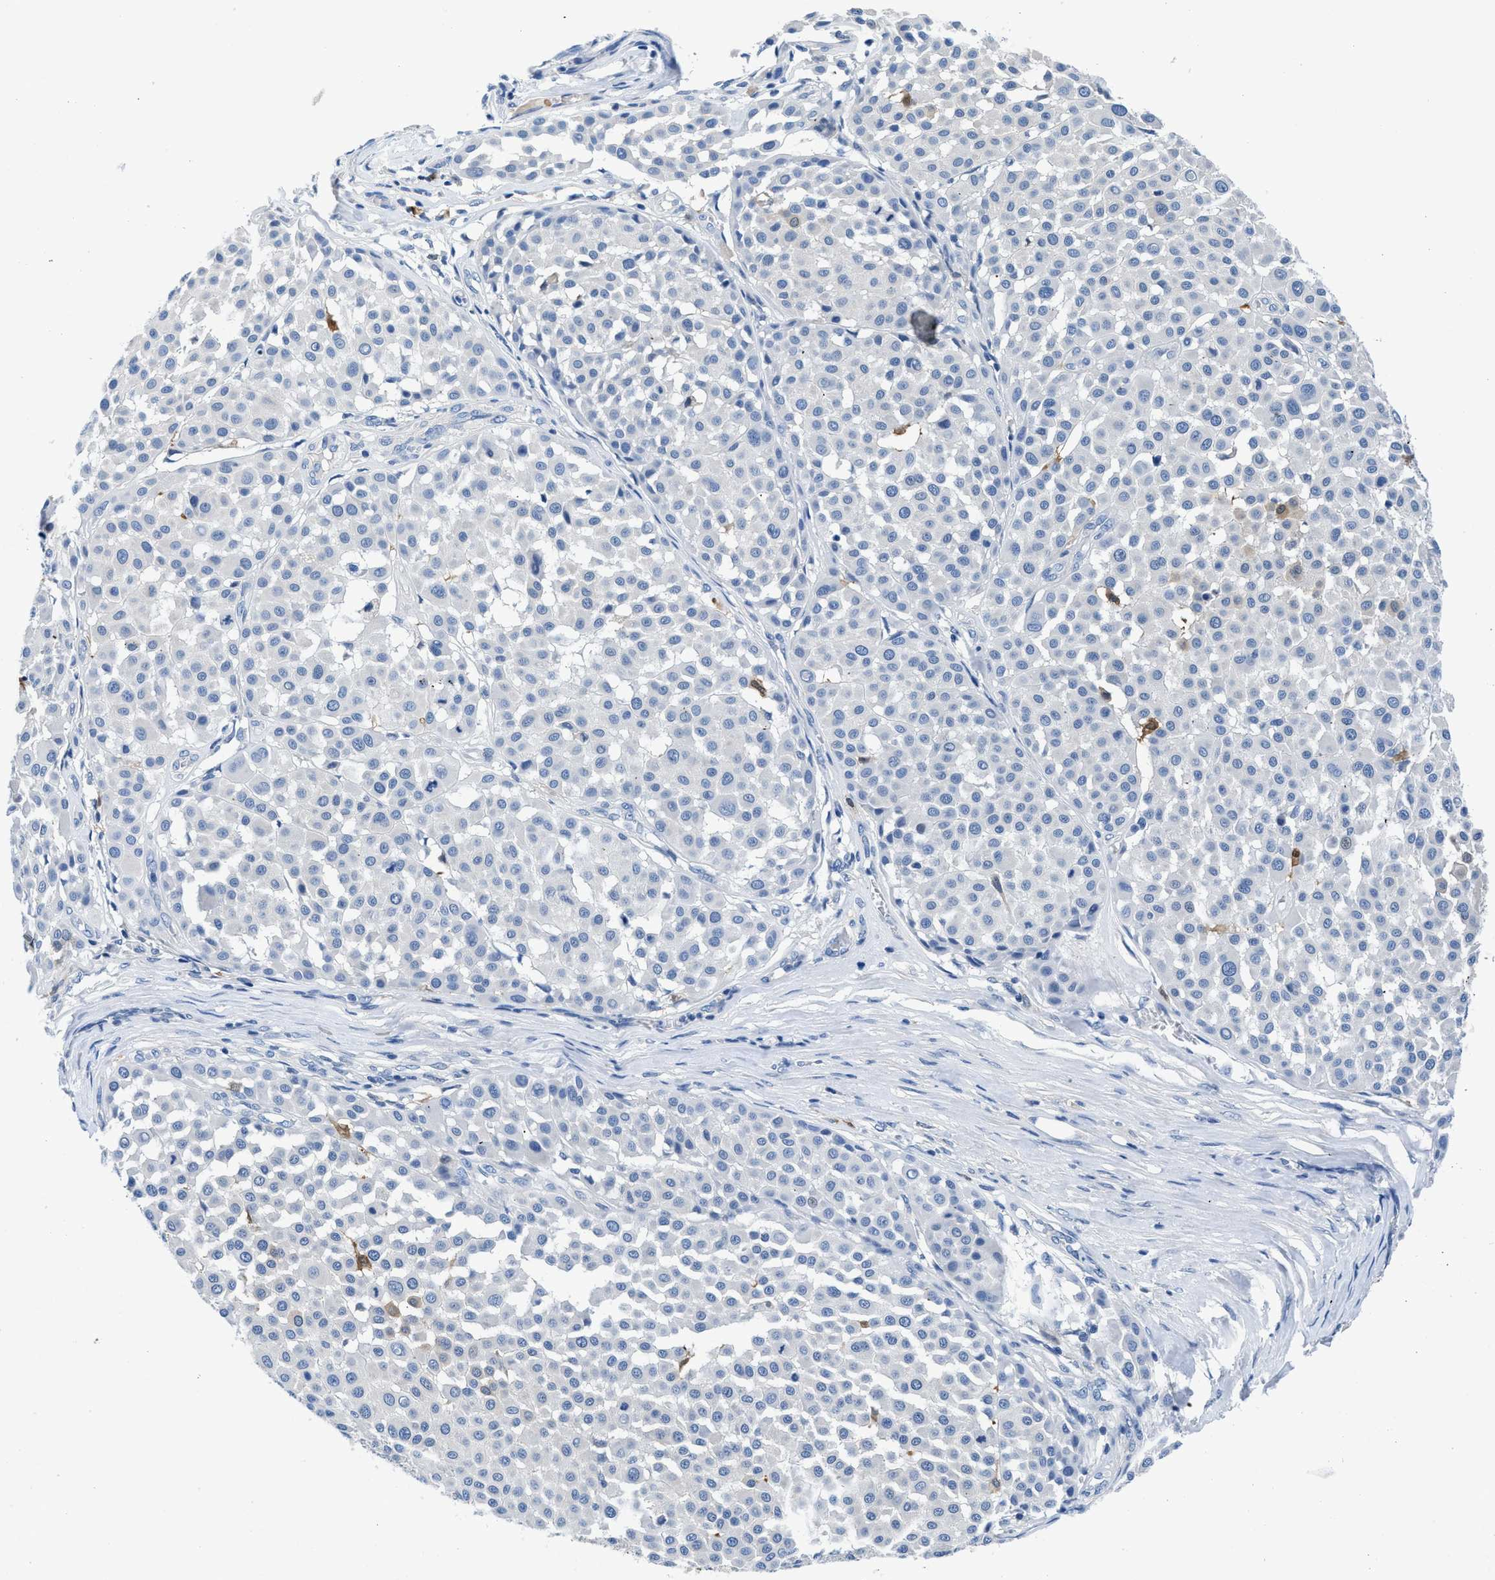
{"staining": {"intensity": "negative", "quantity": "none", "location": "none"}, "tissue": "melanoma", "cell_type": "Tumor cells", "image_type": "cancer", "snomed": [{"axis": "morphology", "description": "Malignant melanoma, Metastatic site"}, {"axis": "topography", "description": "Soft tissue"}], "caption": "This is an immunohistochemistry image of malignant melanoma (metastatic site). There is no positivity in tumor cells.", "gene": "FADS6", "patient": {"sex": "male", "age": 41}}